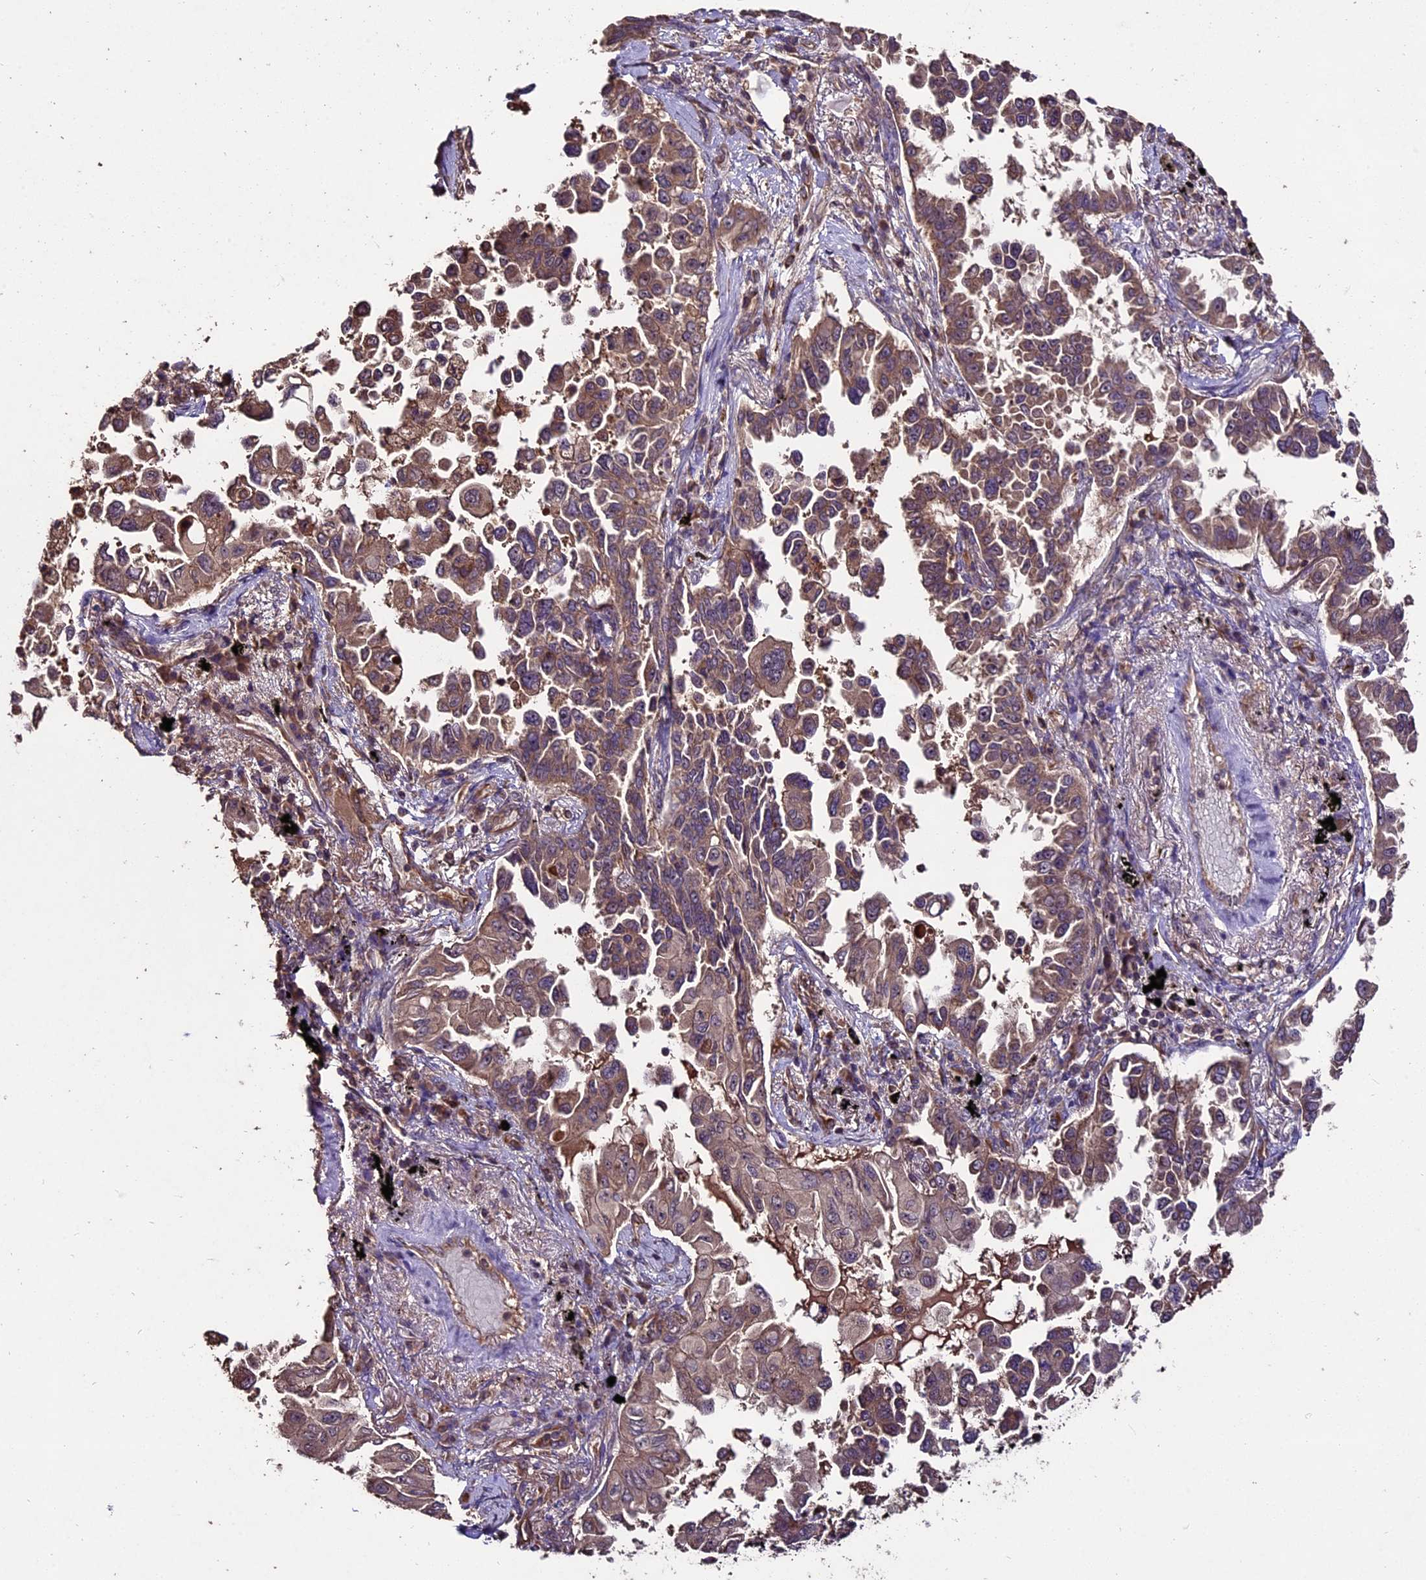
{"staining": {"intensity": "strong", "quantity": "25%-75%", "location": "cytoplasmic/membranous"}, "tissue": "lung cancer", "cell_type": "Tumor cells", "image_type": "cancer", "snomed": [{"axis": "morphology", "description": "Adenocarcinoma, NOS"}, {"axis": "topography", "description": "Lung"}], "caption": "Immunohistochemical staining of lung cancer (adenocarcinoma) demonstrates high levels of strong cytoplasmic/membranous protein staining in approximately 25%-75% of tumor cells. The staining was performed using DAB to visualize the protein expression in brown, while the nuclei were stained in blue with hematoxylin (Magnification: 20x).", "gene": "TTLL10", "patient": {"sex": "female", "age": 67}}